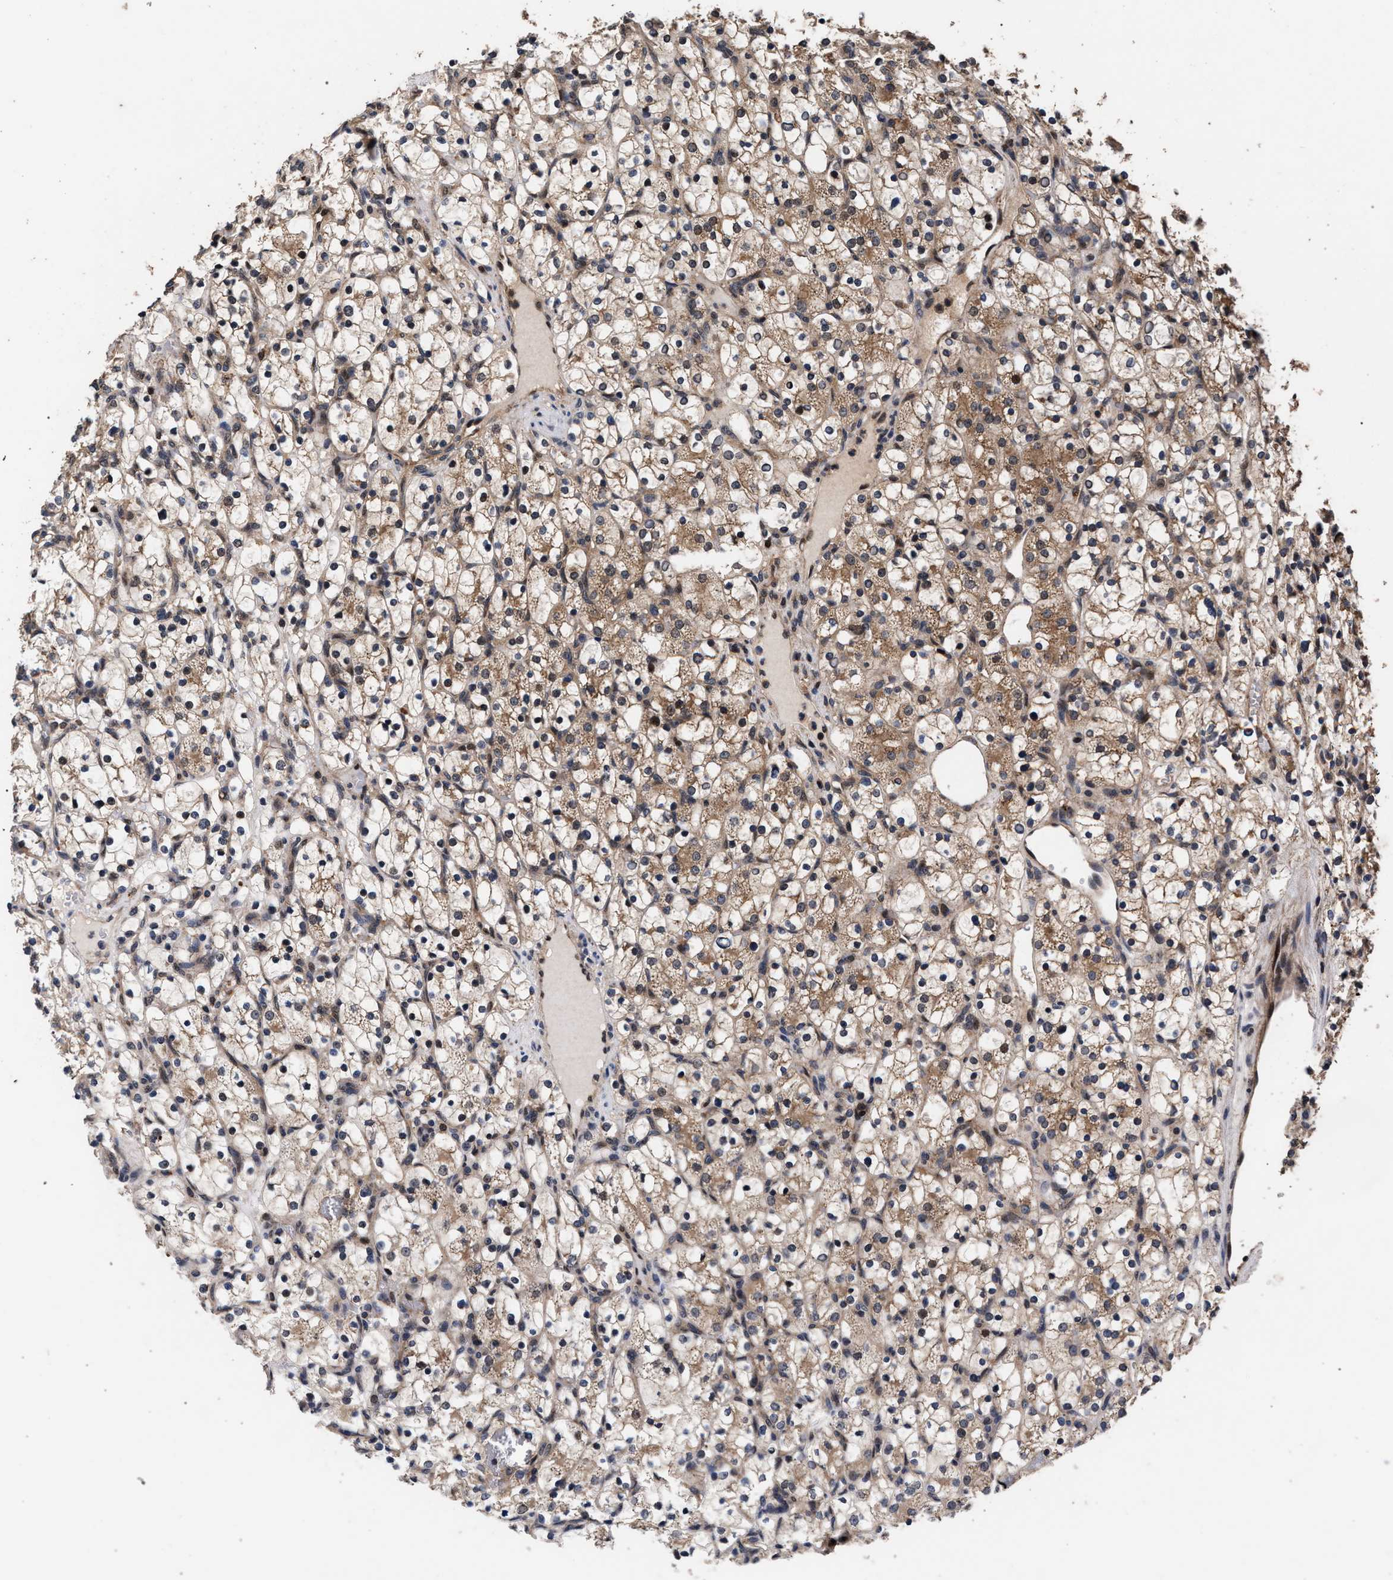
{"staining": {"intensity": "moderate", "quantity": ">75%", "location": "cytoplasmic/membranous"}, "tissue": "renal cancer", "cell_type": "Tumor cells", "image_type": "cancer", "snomed": [{"axis": "morphology", "description": "Adenocarcinoma, NOS"}, {"axis": "topography", "description": "Kidney"}], "caption": "Moderate cytoplasmic/membranous protein expression is present in about >75% of tumor cells in renal adenocarcinoma. The protein is shown in brown color, while the nuclei are stained blue.", "gene": "ACOX1", "patient": {"sex": "female", "age": 69}}